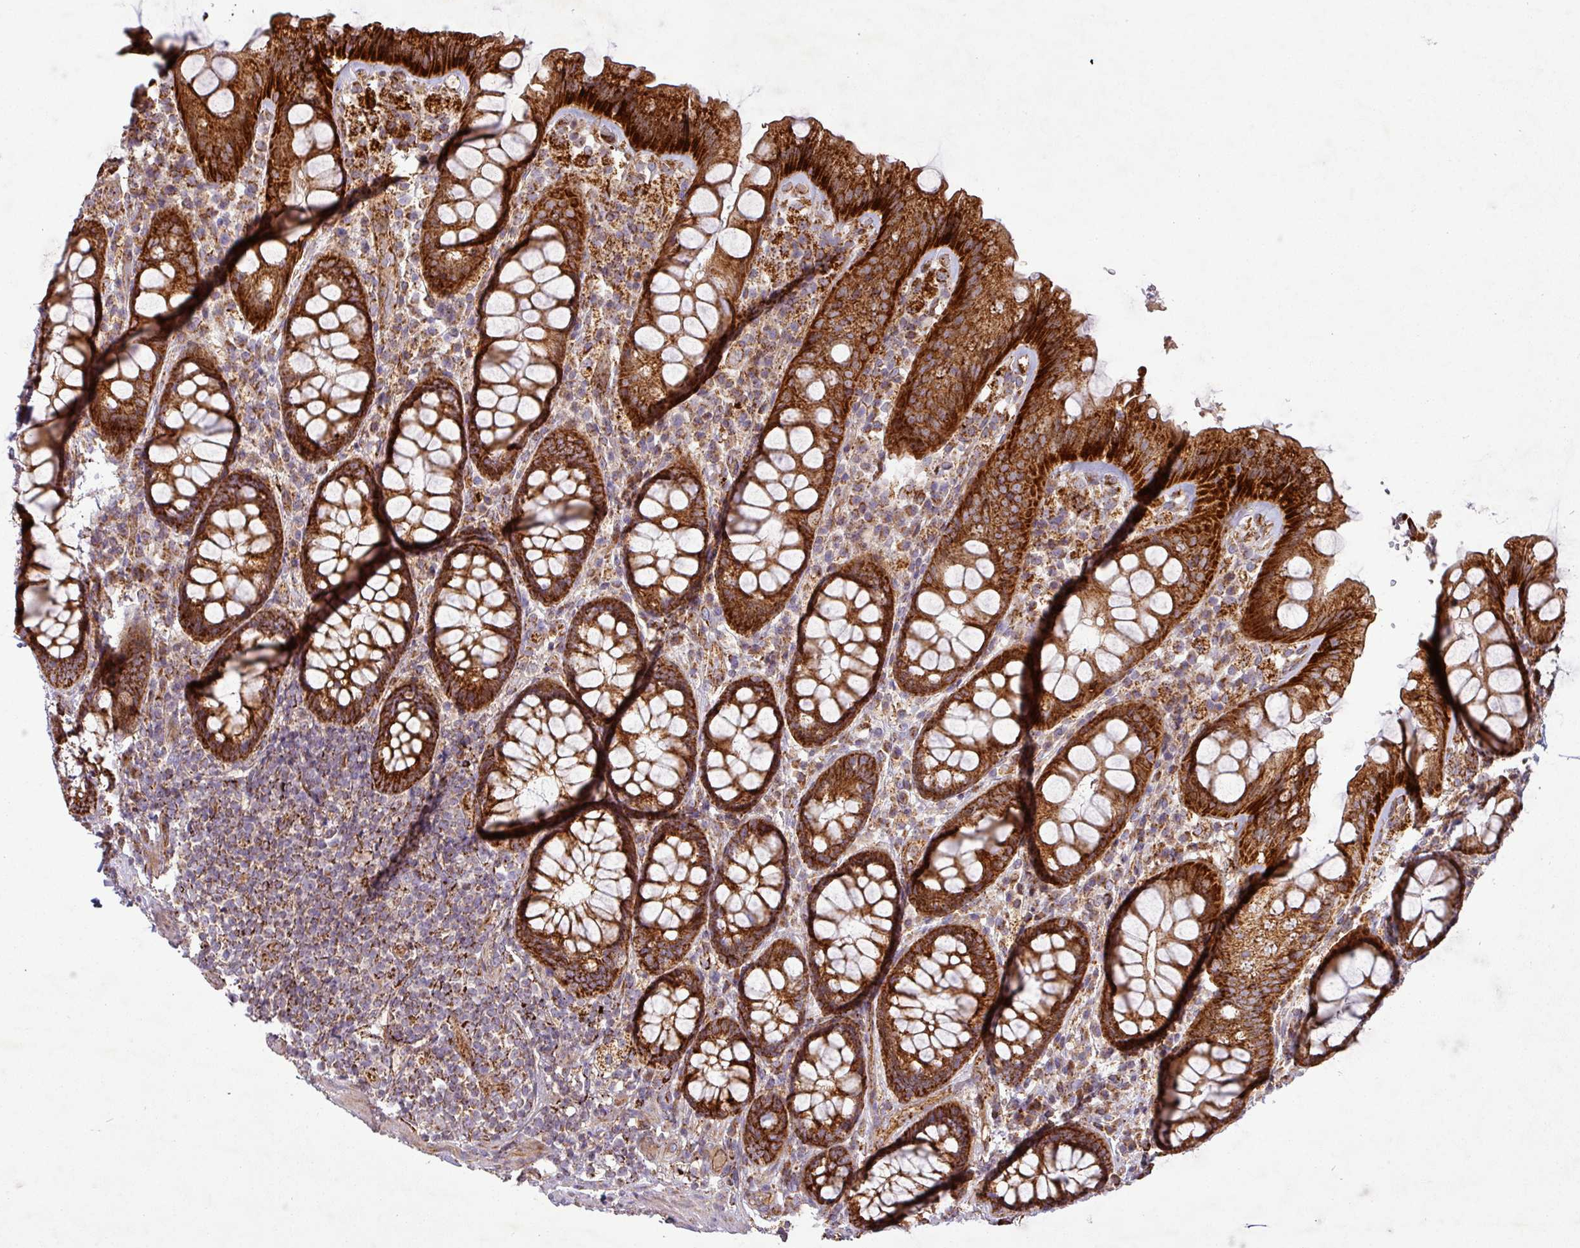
{"staining": {"intensity": "strong", "quantity": ">75%", "location": "cytoplasmic/membranous"}, "tissue": "rectum", "cell_type": "Glandular cells", "image_type": "normal", "snomed": [{"axis": "morphology", "description": "Normal tissue, NOS"}, {"axis": "topography", "description": "Rectum"}], "caption": "Immunohistochemical staining of benign human rectum displays high levels of strong cytoplasmic/membranous expression in approximately >75% of glandular cells. (DAB (3,3'-diaminobenzidine) = brown stain, brightfield microscopy at high magnification).", "gene": "GPD2", "patient": {"sex": "male", "age": 83}}